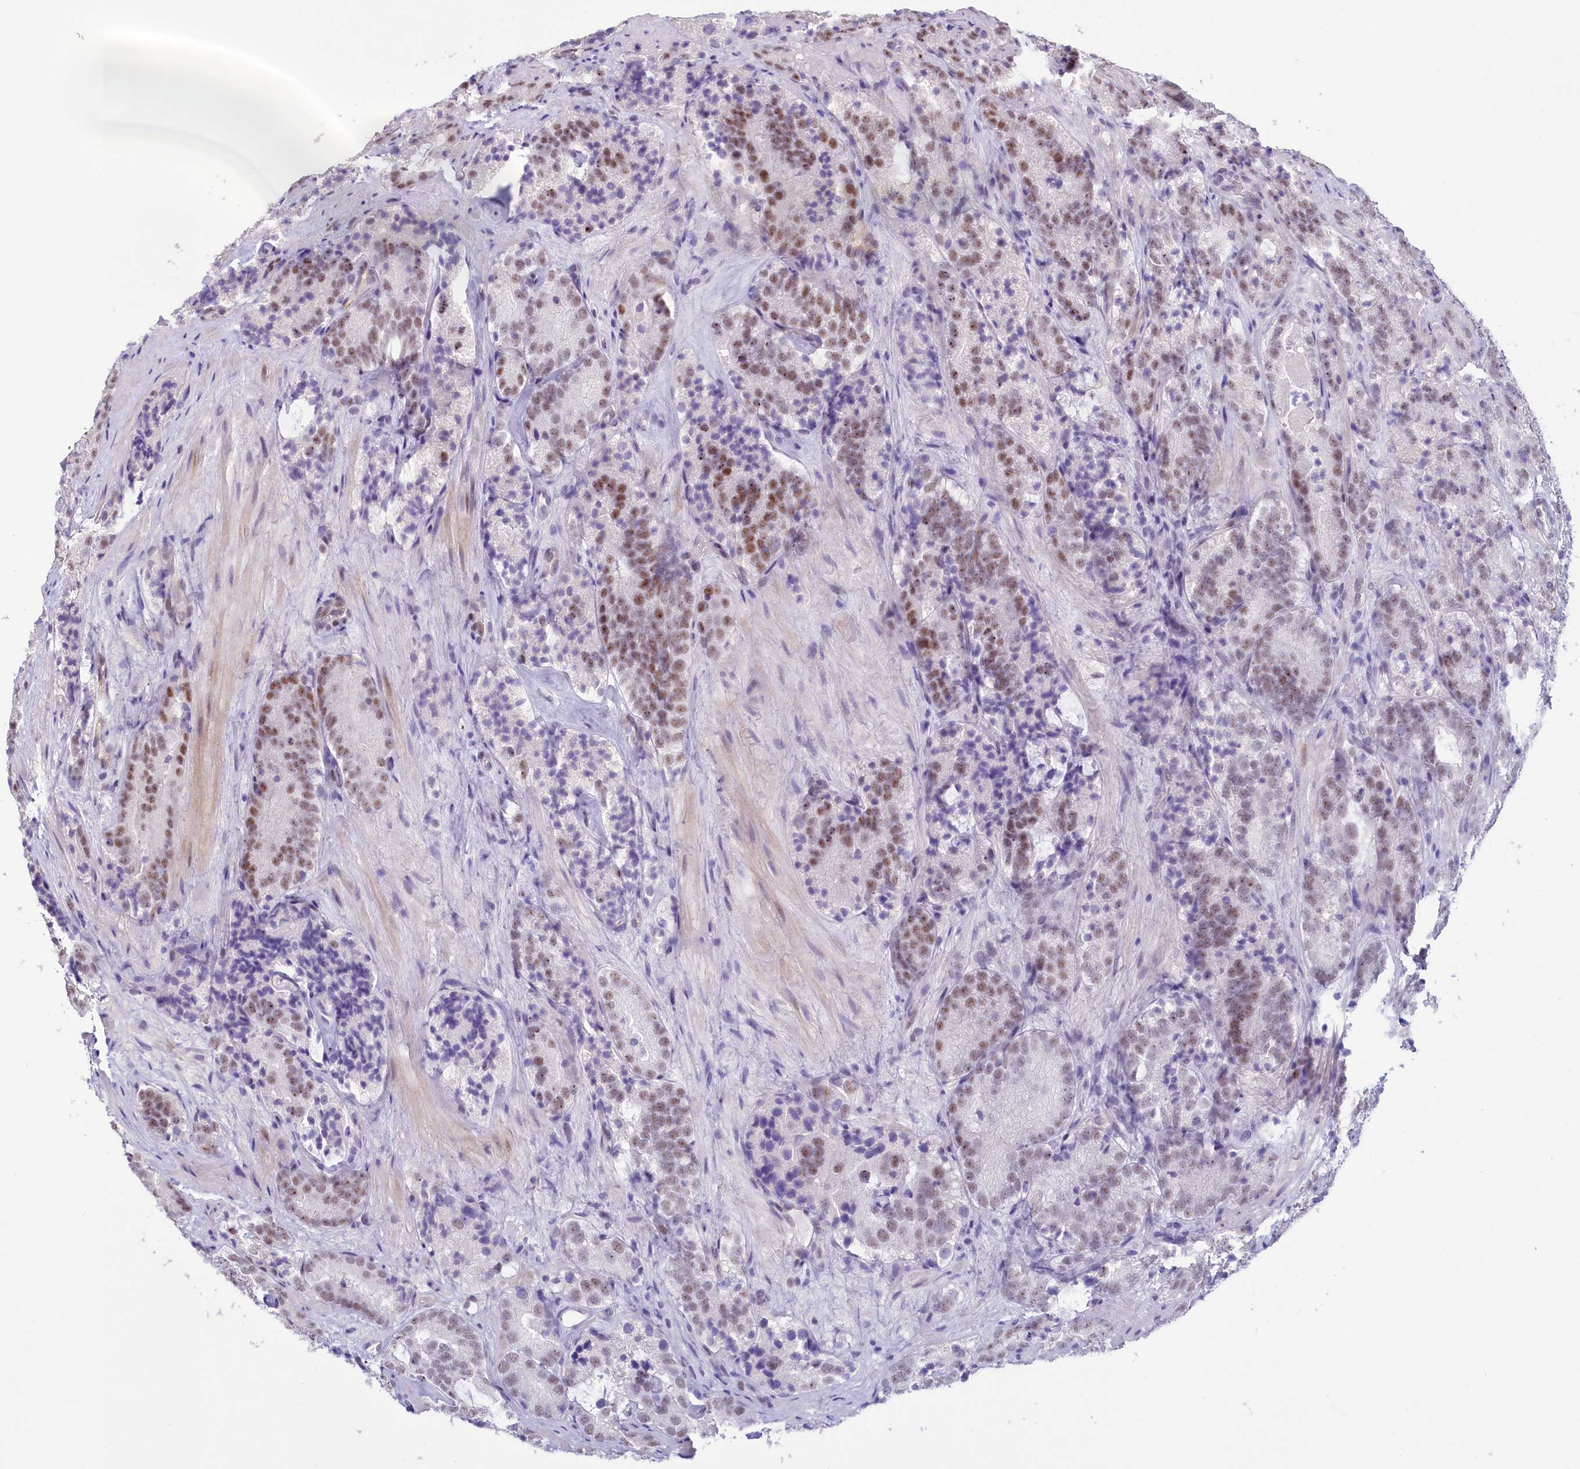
{"staining": {"intensity": "moderate", "quantity": "25%-75%", "location": "nuclear"}, "tissue": "prostate cancer", "cell_type": "Tumor cells", "image_type": "cancer", "snomed": [{"axis": "morphology", "description": "Adenocarcinoma, High grade"}, {"axis": "topography", "description": "Prostate"}], "caption": "Moderate nuclear expression for a protein is present in approximately 25%-75% of tumor cells of prostate adenocarcinoma (high-grade) using immunohistochemistry.", "gene": "PROCR", "patient": {"sex": "male", "age": 57}}